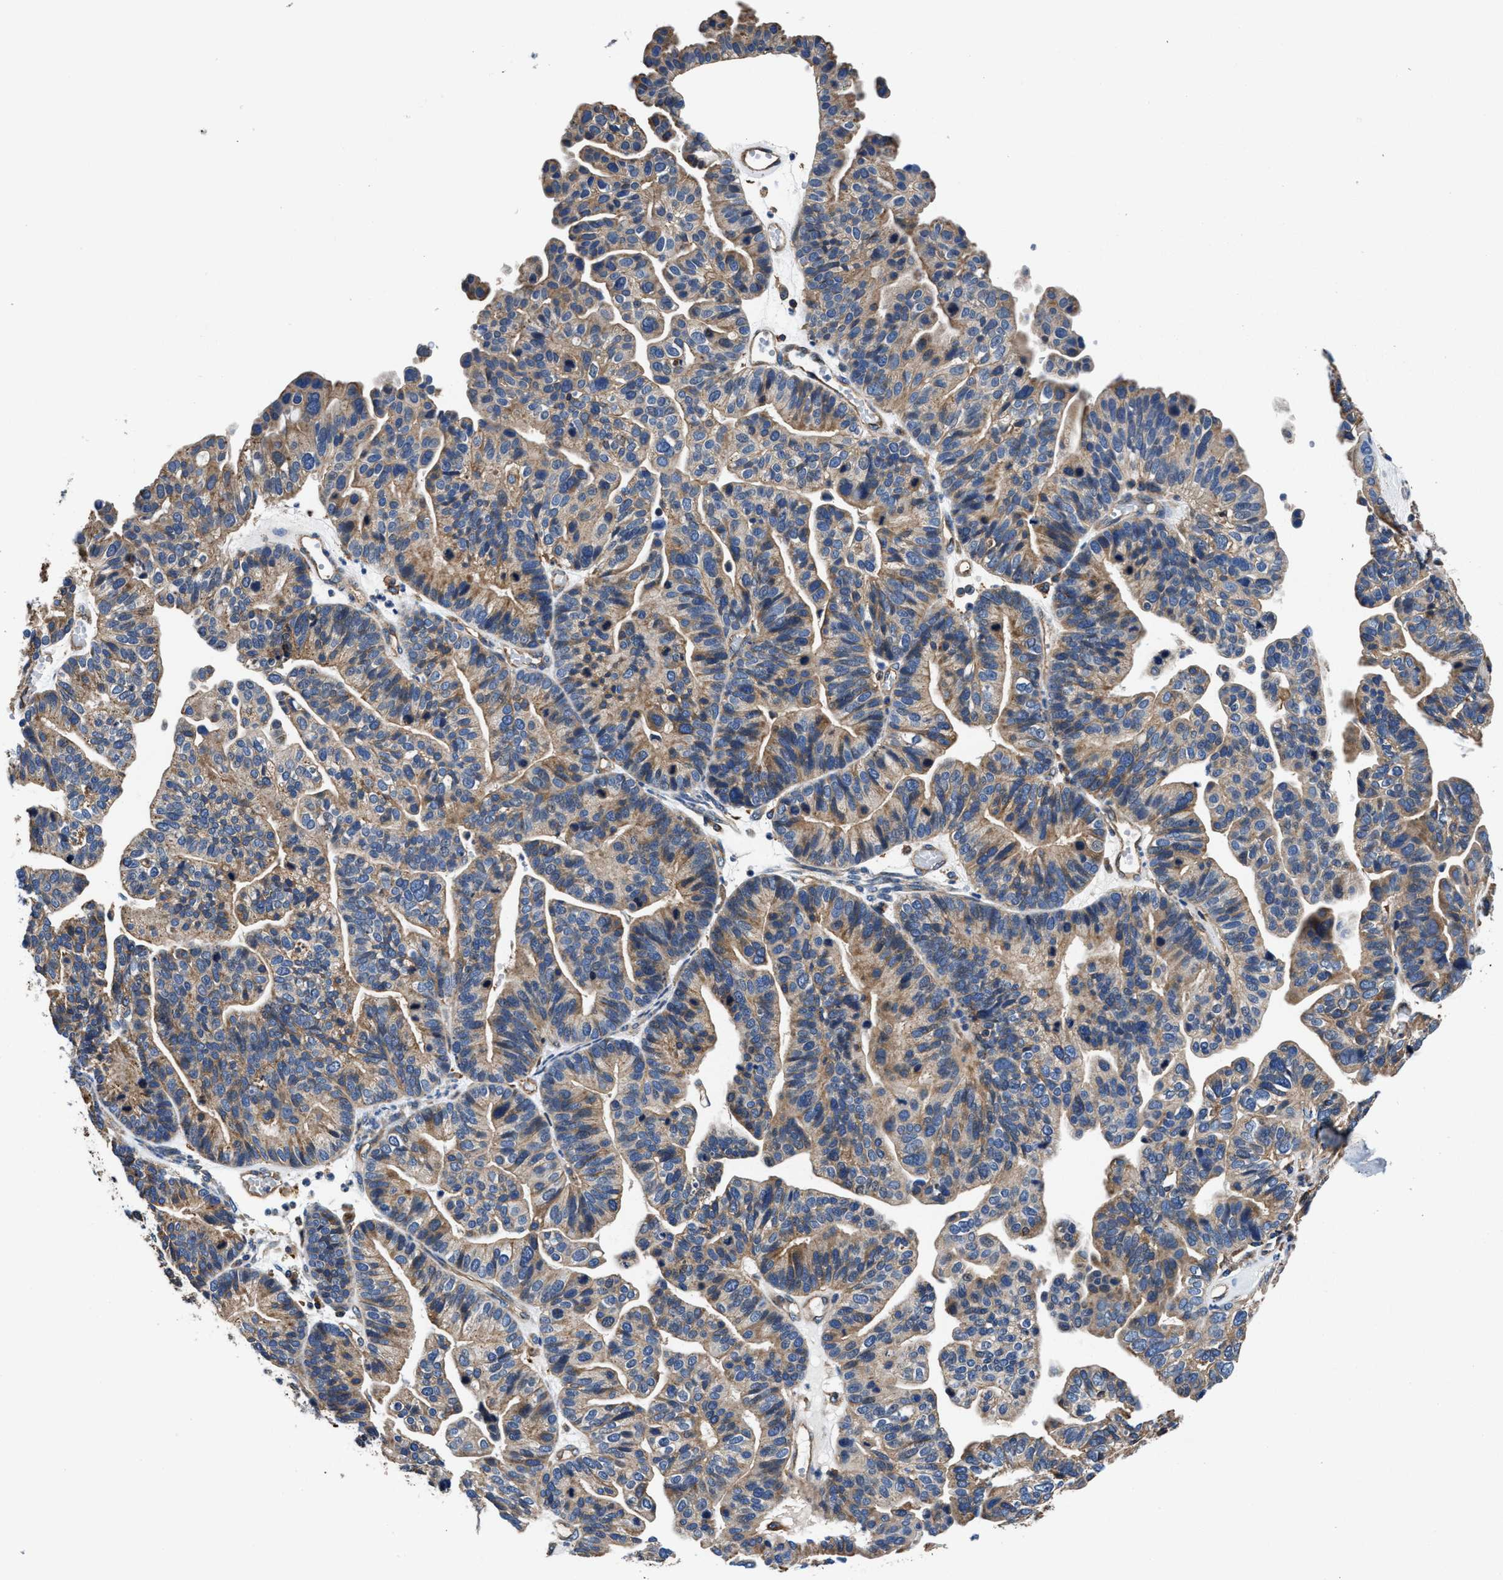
{"staining": {"intensity": "weak", "quantity": ">75%", "location": "cytoplasmic/membranous"}, "tissue": "ovarian cancer", "cell_type": "Tumor cells", "image_type": "cancer", "snomed": [{"axis": "morphology", "description": "Cystadenocarcinoma, serous, NOS"}, {"axis": "topography", "description": "Ovary"}], "caption": "Protein staining of ovarian serous cystadenocarcinoma tissue exhibits weak cytoplasmic/membranous expression in about >75% of tumor cells. (DAB IHC with brightfield microscopy, high magnification).", "gene": "PPP1R9B", "patient": {"sex": "female", "age": 56}}